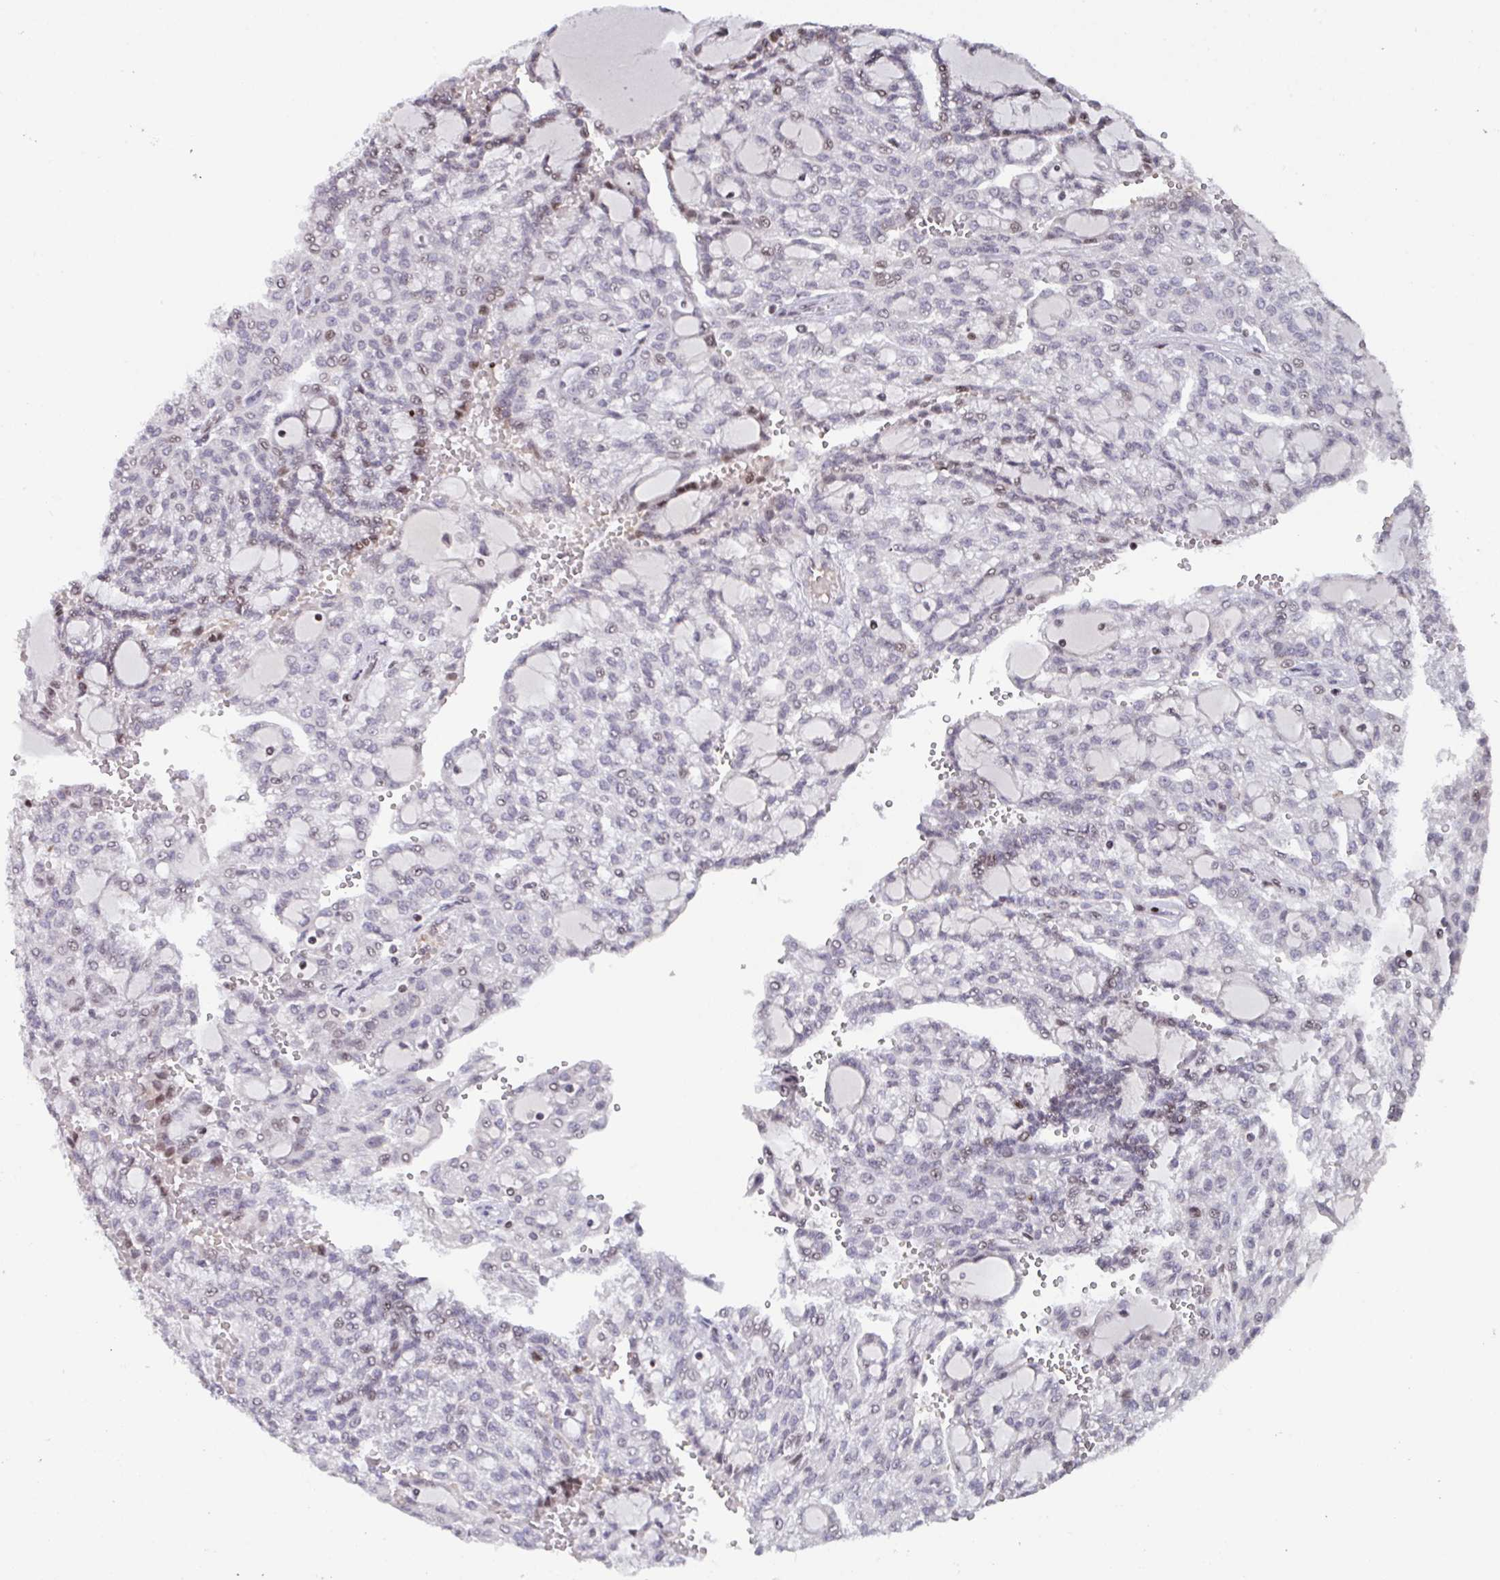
{"staining": {"intensity": "negative", "quantity": "none", "location": "none"}, "tissue": "renal cancer", "cell_type": "Tumor cells", "image_type": "cancer", "snomed": [{"axis": "morphology", "description": "Adenocarcinoma, NOS"}, {"axis": "topography", "description": "Kidney"}], "caption": "Renal adenocarcinoma stained for a protein using immunohistochemistry (IHC) reveals no positivity tumor cells.", "gene": "PCDHB8", "patient": {"sex": "male", "age": 63}}